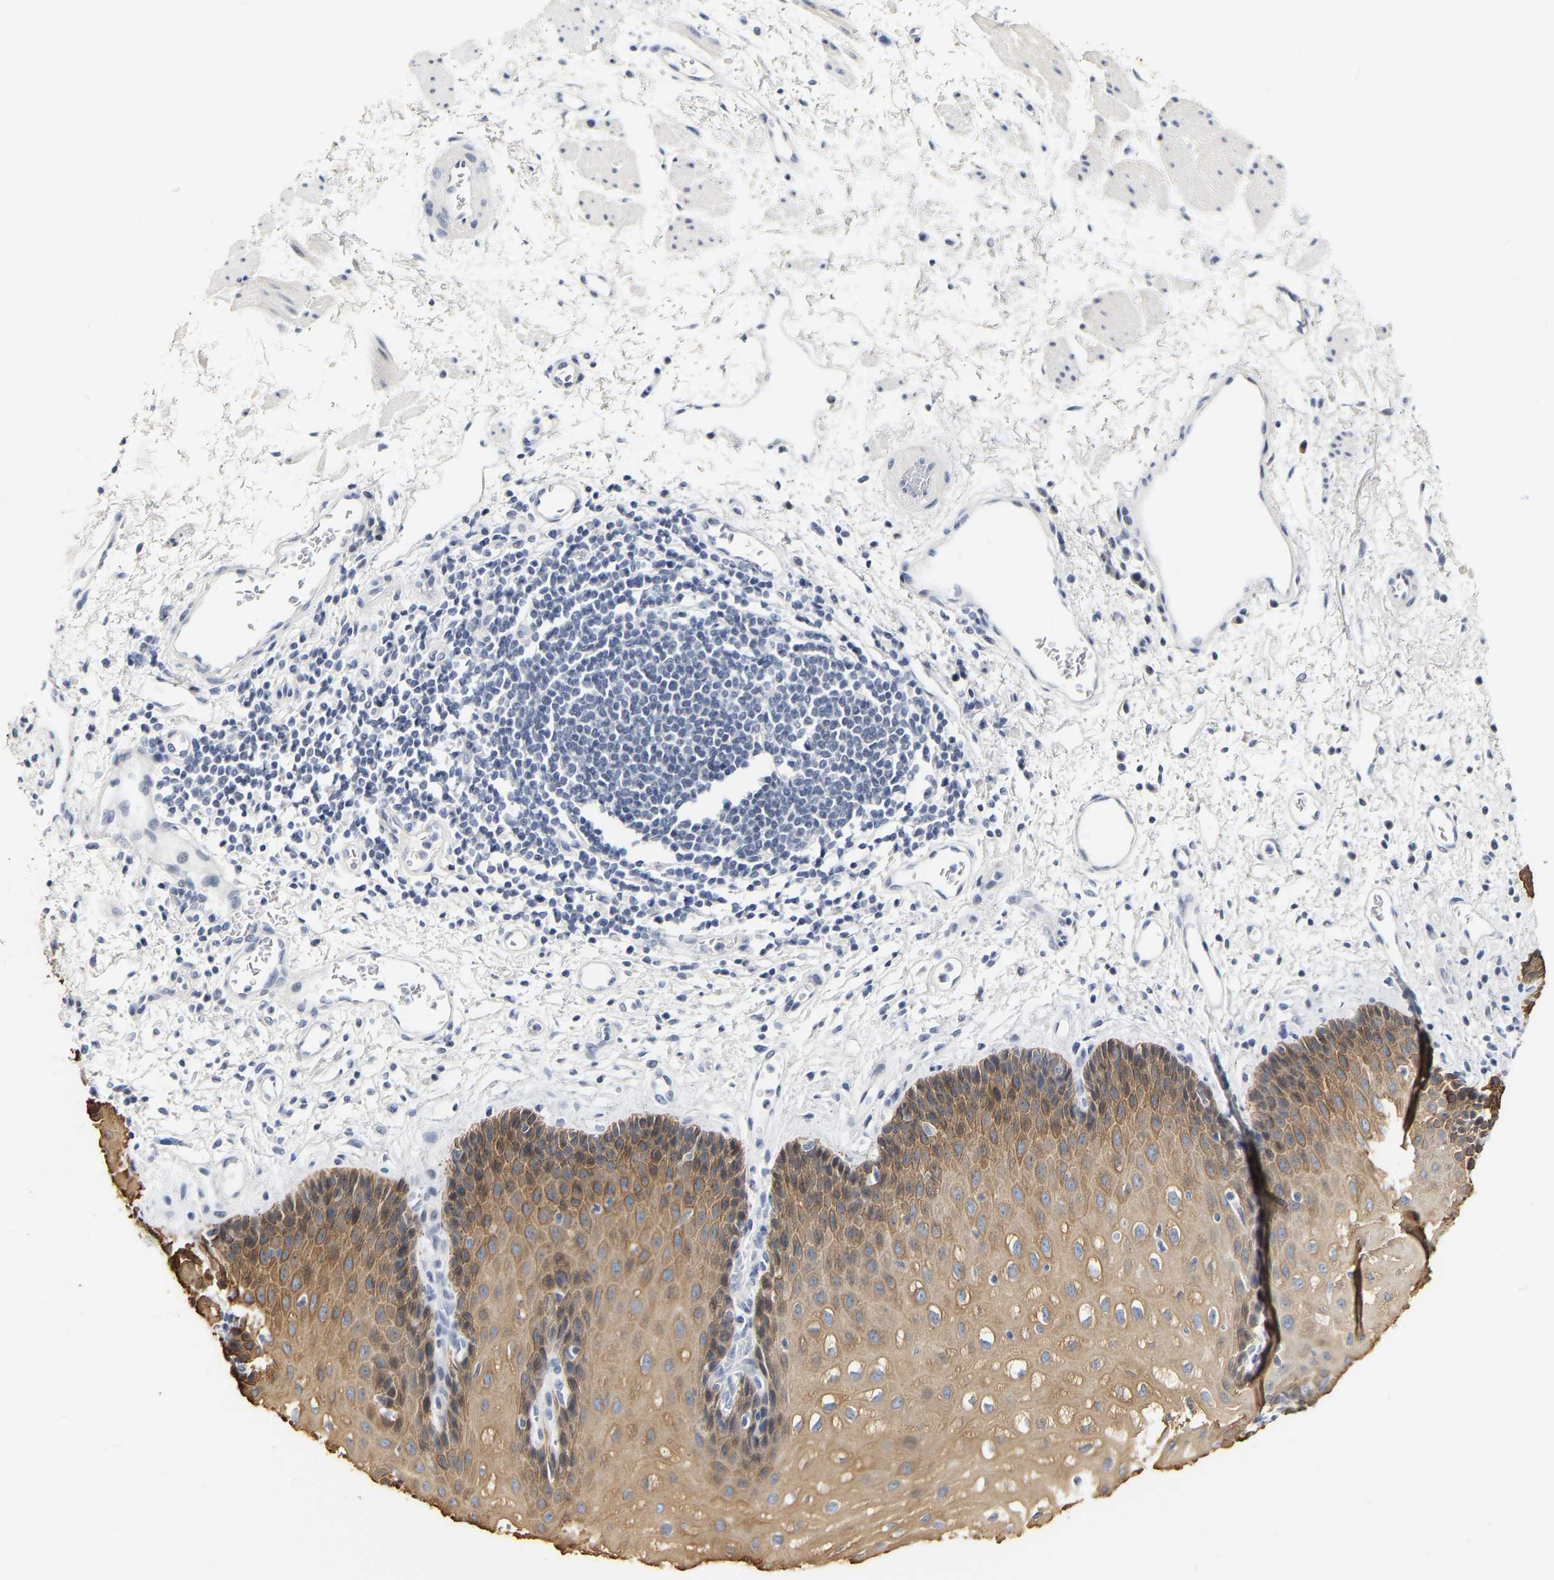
{"staining": {"intensity": "moderate", "quantity": ">75%", "location": "cytoplasmic/membranous"}, "tissue": "esophagus", "cell_type": "Squamous epithelial cells", "image_type": "normal", "snomed": [{"axis": "morphology", "description": "Normal tissue, NOS"}, {"axis": "topography", "description": "Esophagus"}], "caption": "Protein expression analysis of normal esophagus reveals moderate cytoplasmic/membranous expression in approximately >75% of squamous epithelial cells.", "gene": "KRT76", "patient": {"sex": "male", "age": 54}}